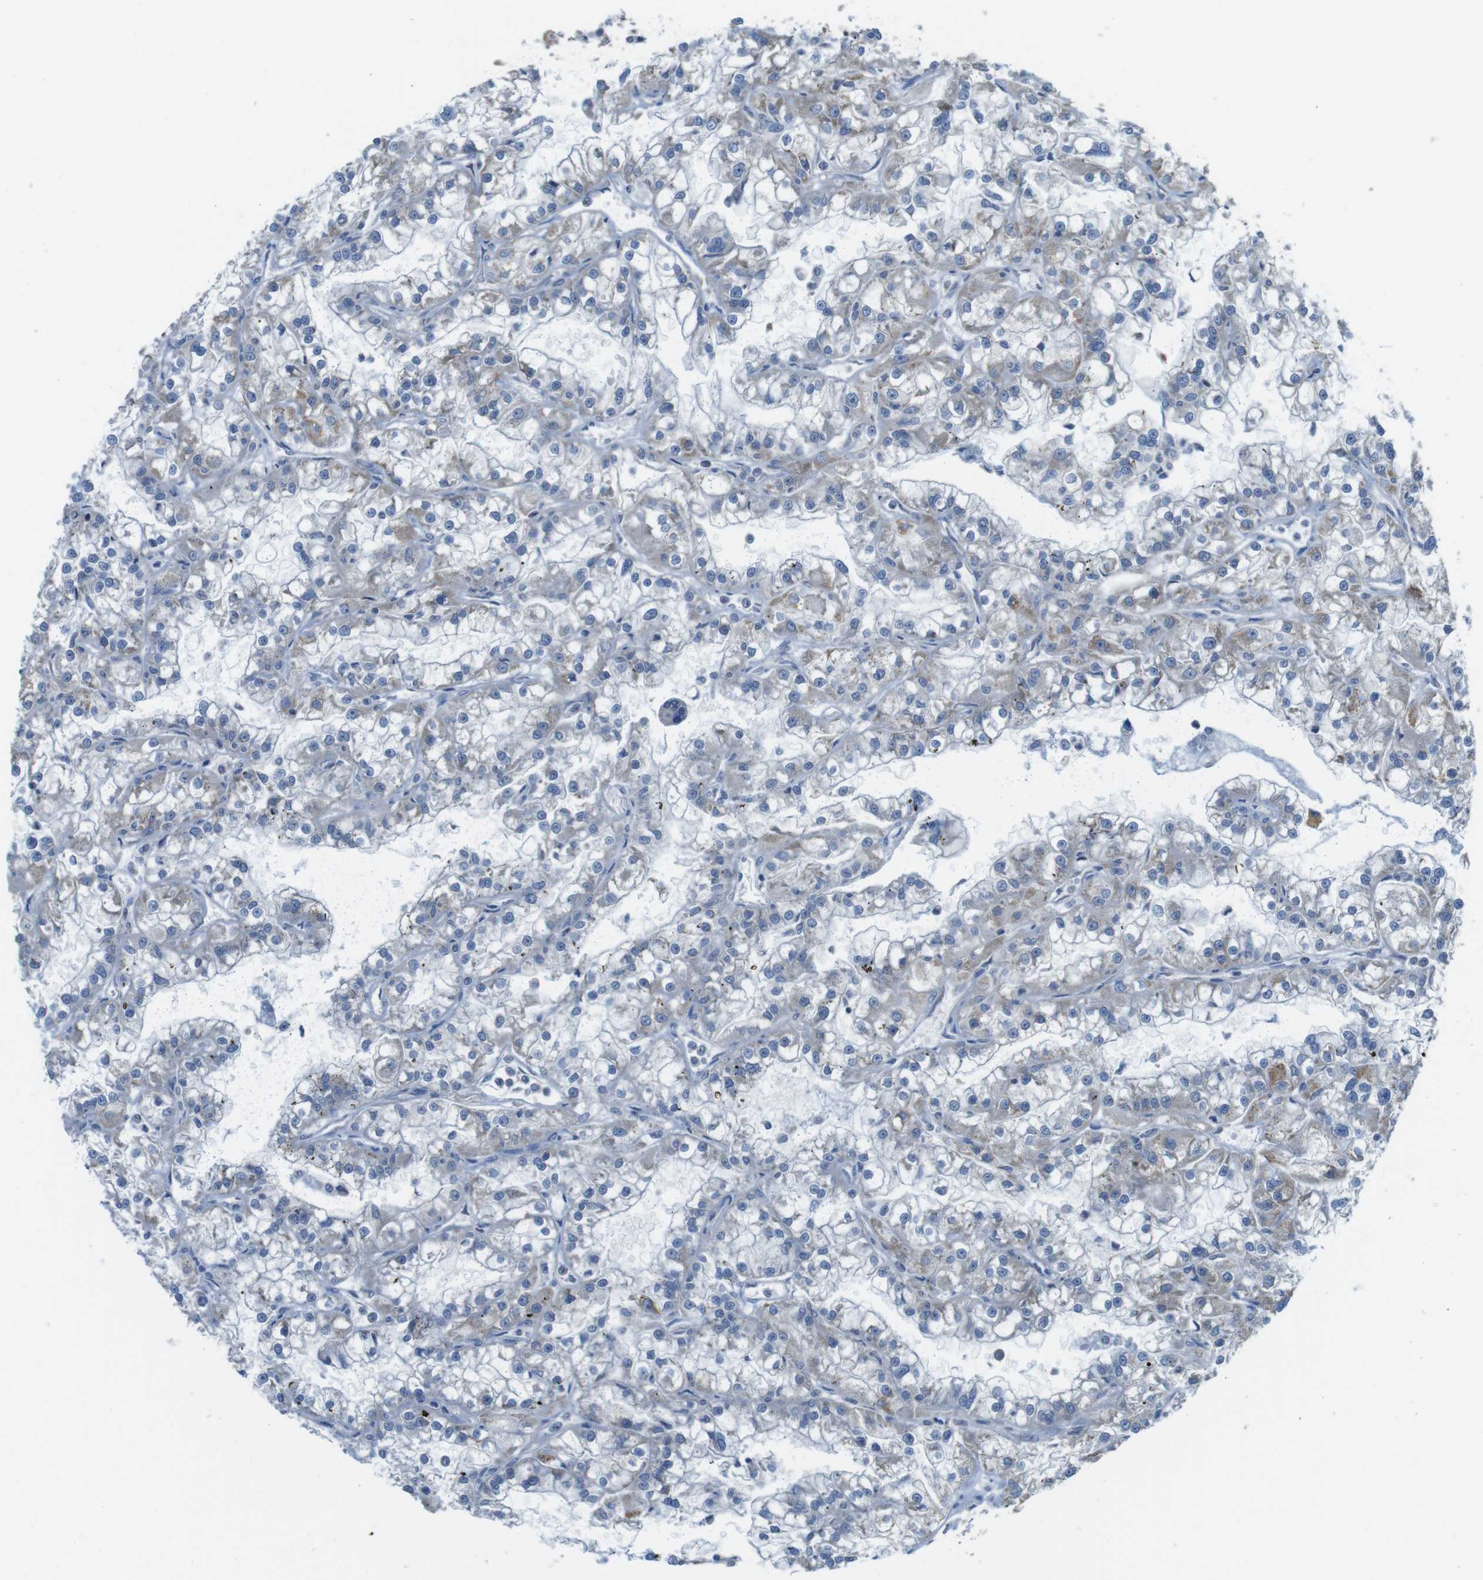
{"staining": {"intensity": "weak", "quantity": "<25%", "location": "cytoplasmic/membranous"}, "tissue": "renal cancer", "cell_type": "Tumor cells", "image_type": "cancer", "snomed": [{"axis": "morphology", "description": "Adenocarcinoma, NOS"}, {"axis": "topography", "description": "Kidney"}], "caption": "DAB (3,3'-diaminobenzidine) immunohistochemical staining of adenocarcinoma (renal) shows no significant staining in tumor cells.", "gene": "MARCHF1", "patient": {"sex": "female", "age": 52}}